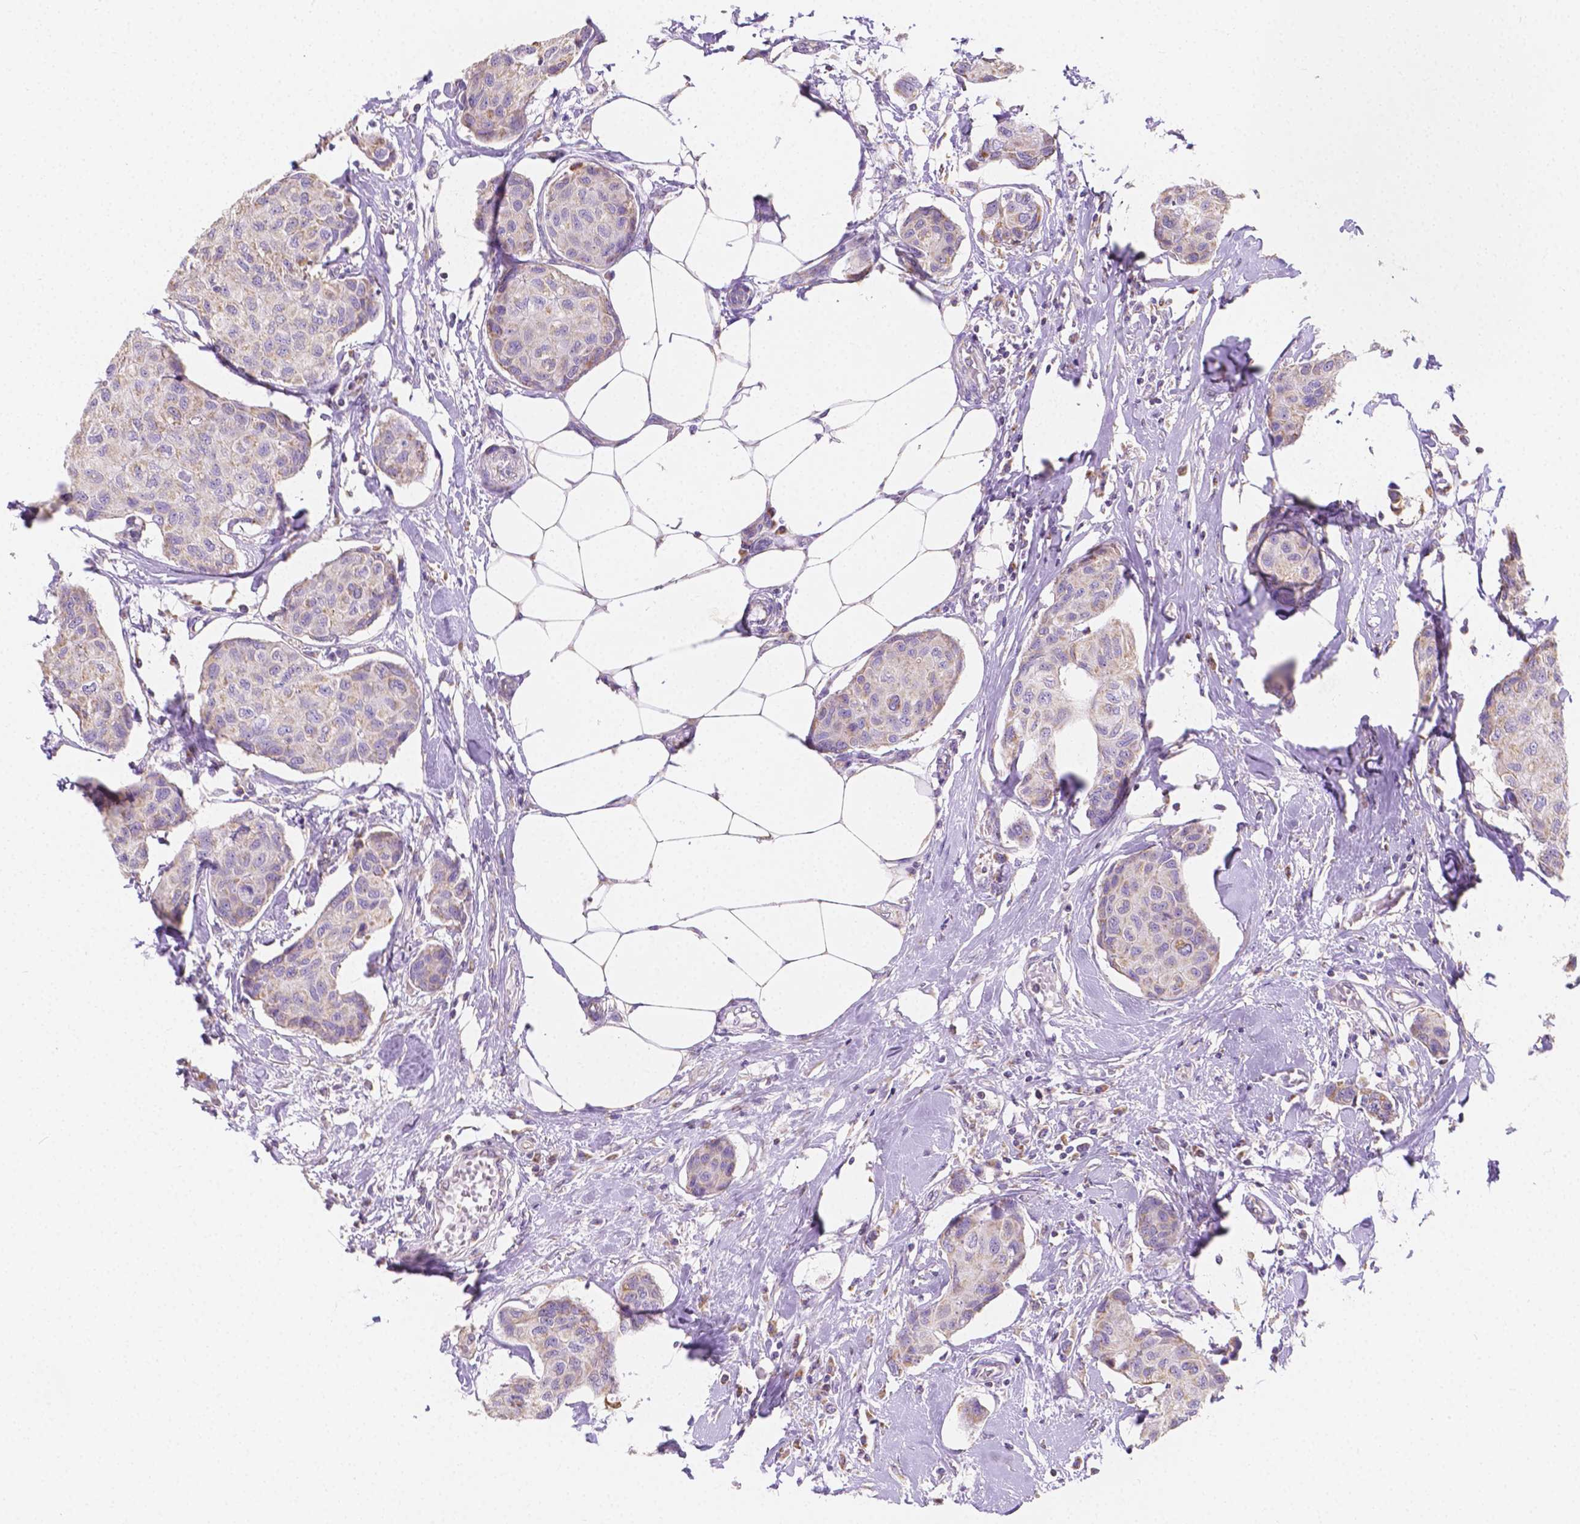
{"staining": {"intensity": "weak", "quantity": "<25%", "location": "cytoplasmic/membranous"}, "tissue": "breast cancer", "cell_type": "Tumor cells", "image_type": "cancer", "snomed": [{"axis": "morphology", "description": "Duct carcinoma"}, {"axis": "topography", "description": "Breast"}], "caption": "IHC image of human breast cancer (infiltrating ductal carcinoma) stained for a protein (brown), which shows no positivity in tumor cells.", "gene": "TMEM130", "patient": {"sex": "female", "age": 80}}